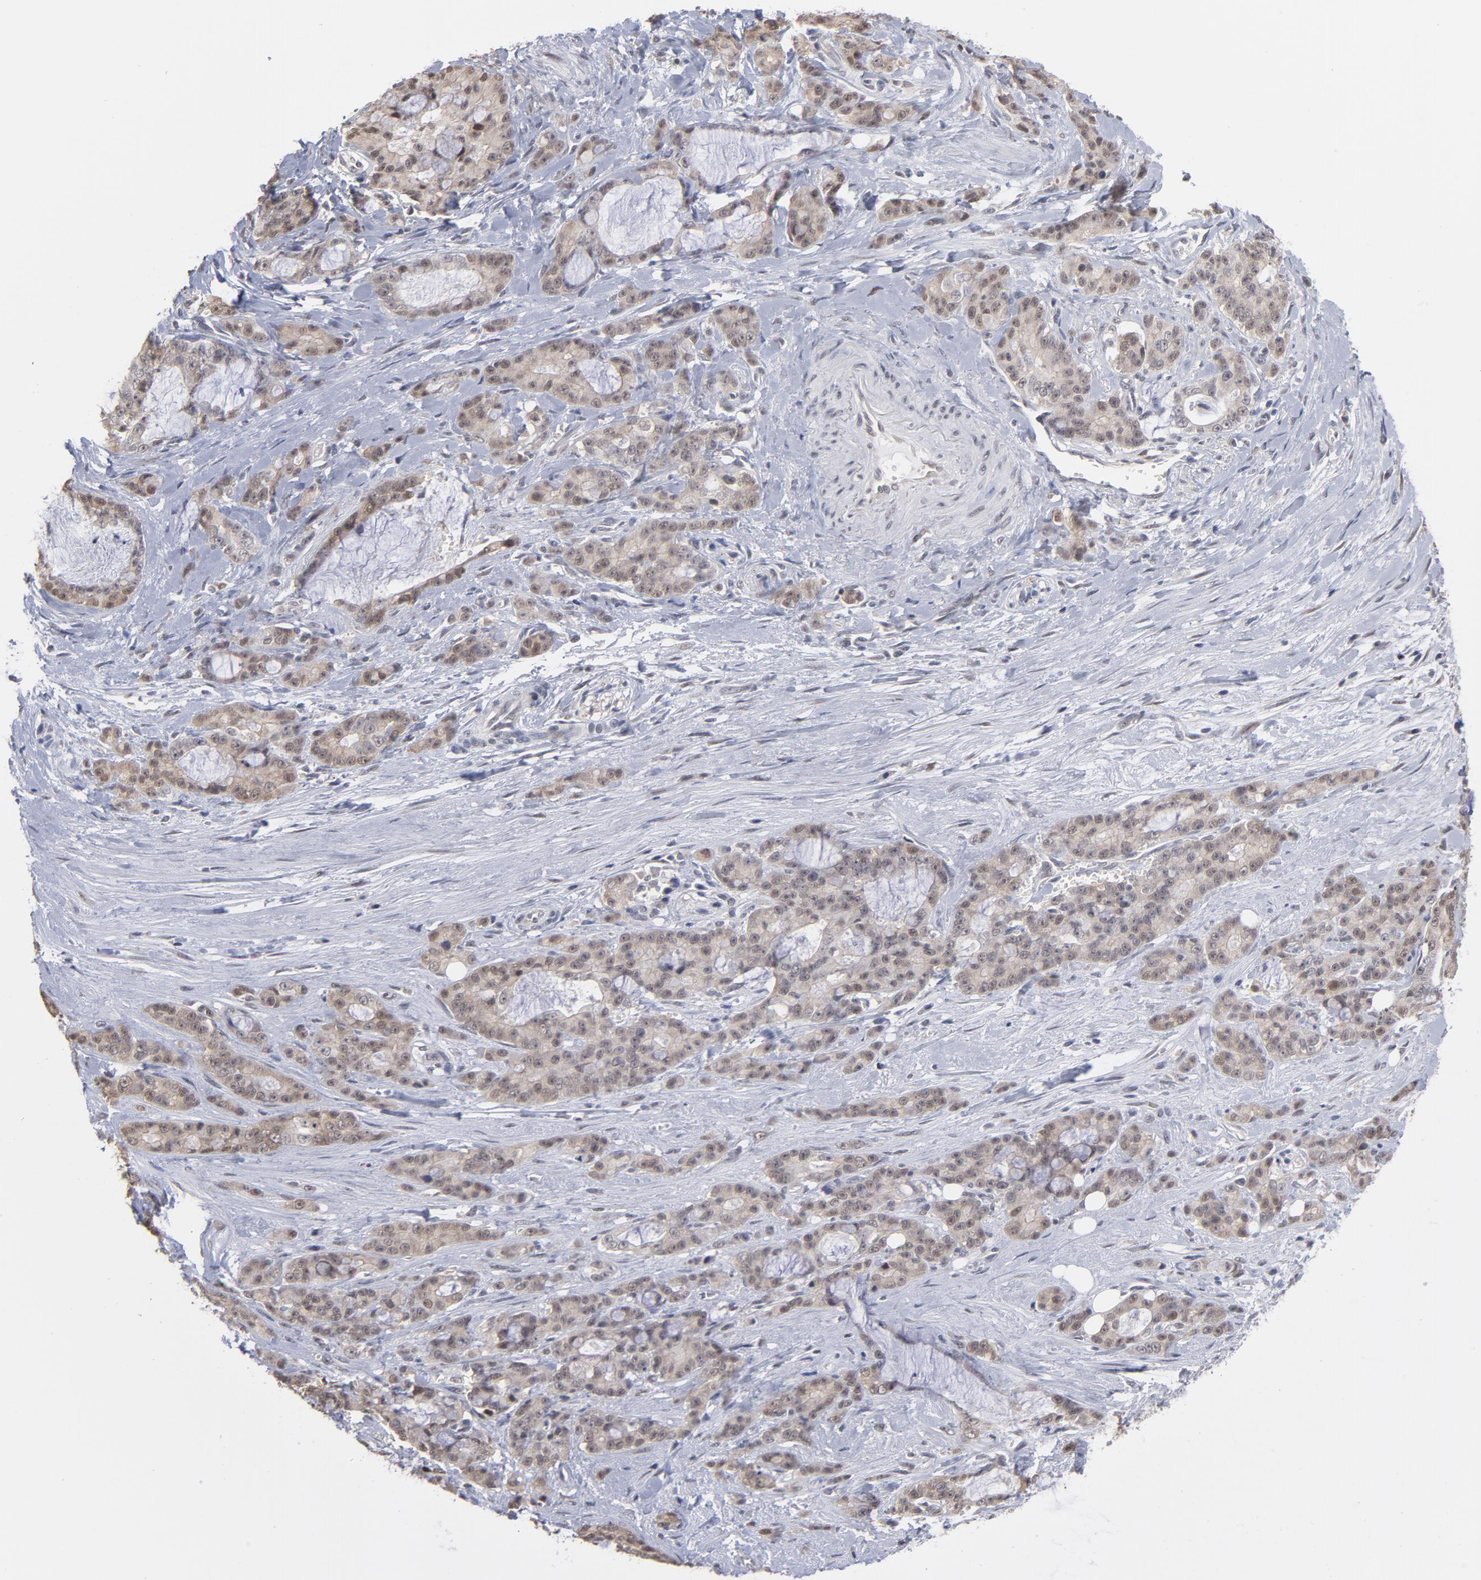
{"staining": {"intensity": "weak", "quantity": ">75%", "location": "cytoplasmic/membranous"}, "tissue": "pancreatic cancer", "cell_type": "Tumor cells", "image_type": "cancer", "snomed": [{"axis": "morphology", "description": "Adenocarcinoma, NOS"}, {"axis": "topography", "description": "Pancreas"}], "caption": "Protein expression by immunohistochemistry displays weak cytoplasmic/membranous staining in approximately >75% of tumor cells in pancreatic adenocarcinoma. (DAB = brown stain, brightfield microscopy at high magnification).", "gene": "OAS1", "patient": {"sex": "female", "age": 73}}